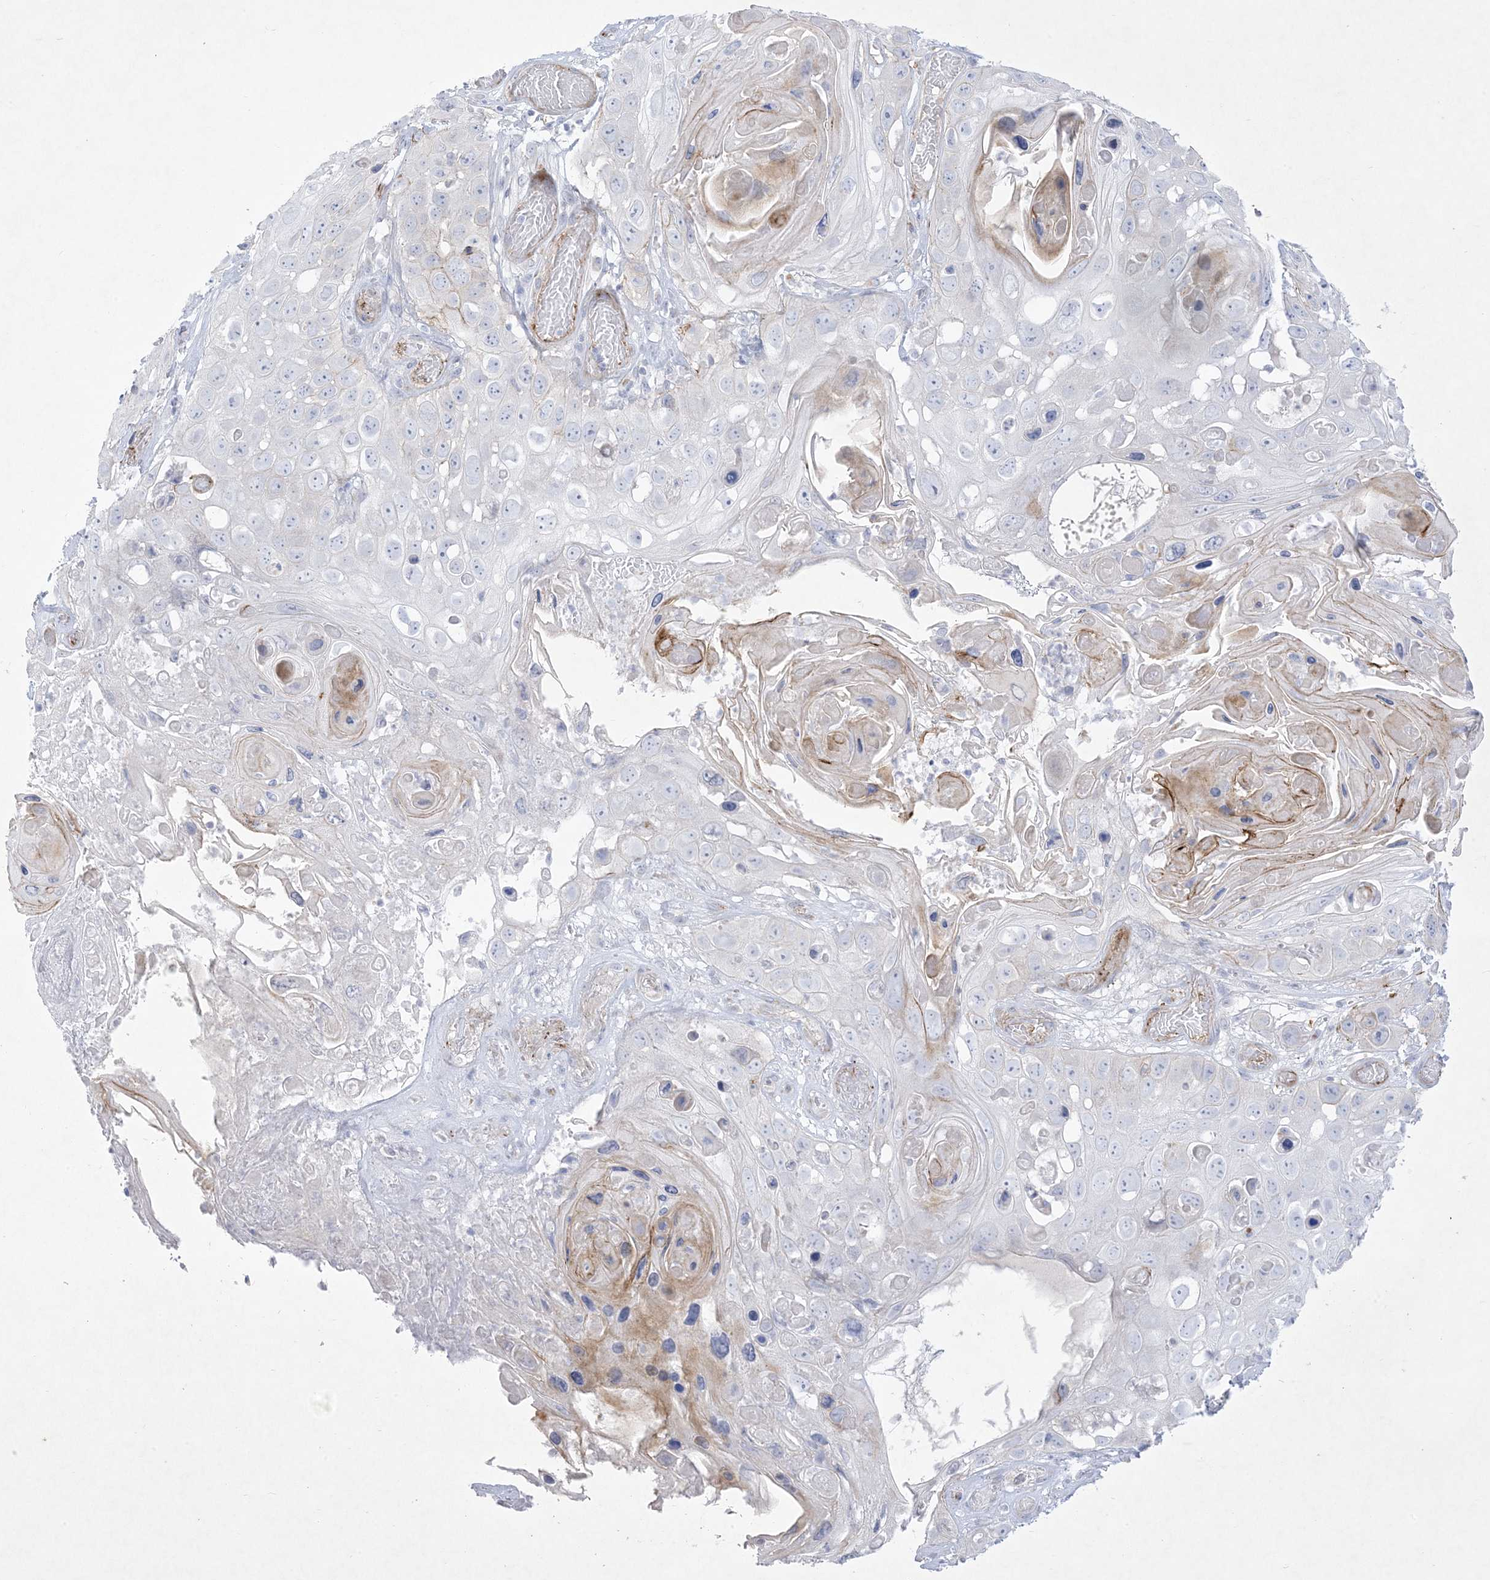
{"staining": {"intensity": "negative", "quantity": "none", "location": "none"}, "tissue": "skin cancer", "cell_type": "Tumor cells", "image_type": "cancer", "snomed": [{"axis": "morphology", "description": "Squamous cell carcinoma, NOS"}, {"axis": "topography", "description": "Skin"}], "caption": "IHC histopathology image of skin squamous cell carcinoma stained for a protein (brown), which exhibits no staining in tumor cells.", "gene": "B3GNT7", "patient": {"sex": "male", "age": 55}}